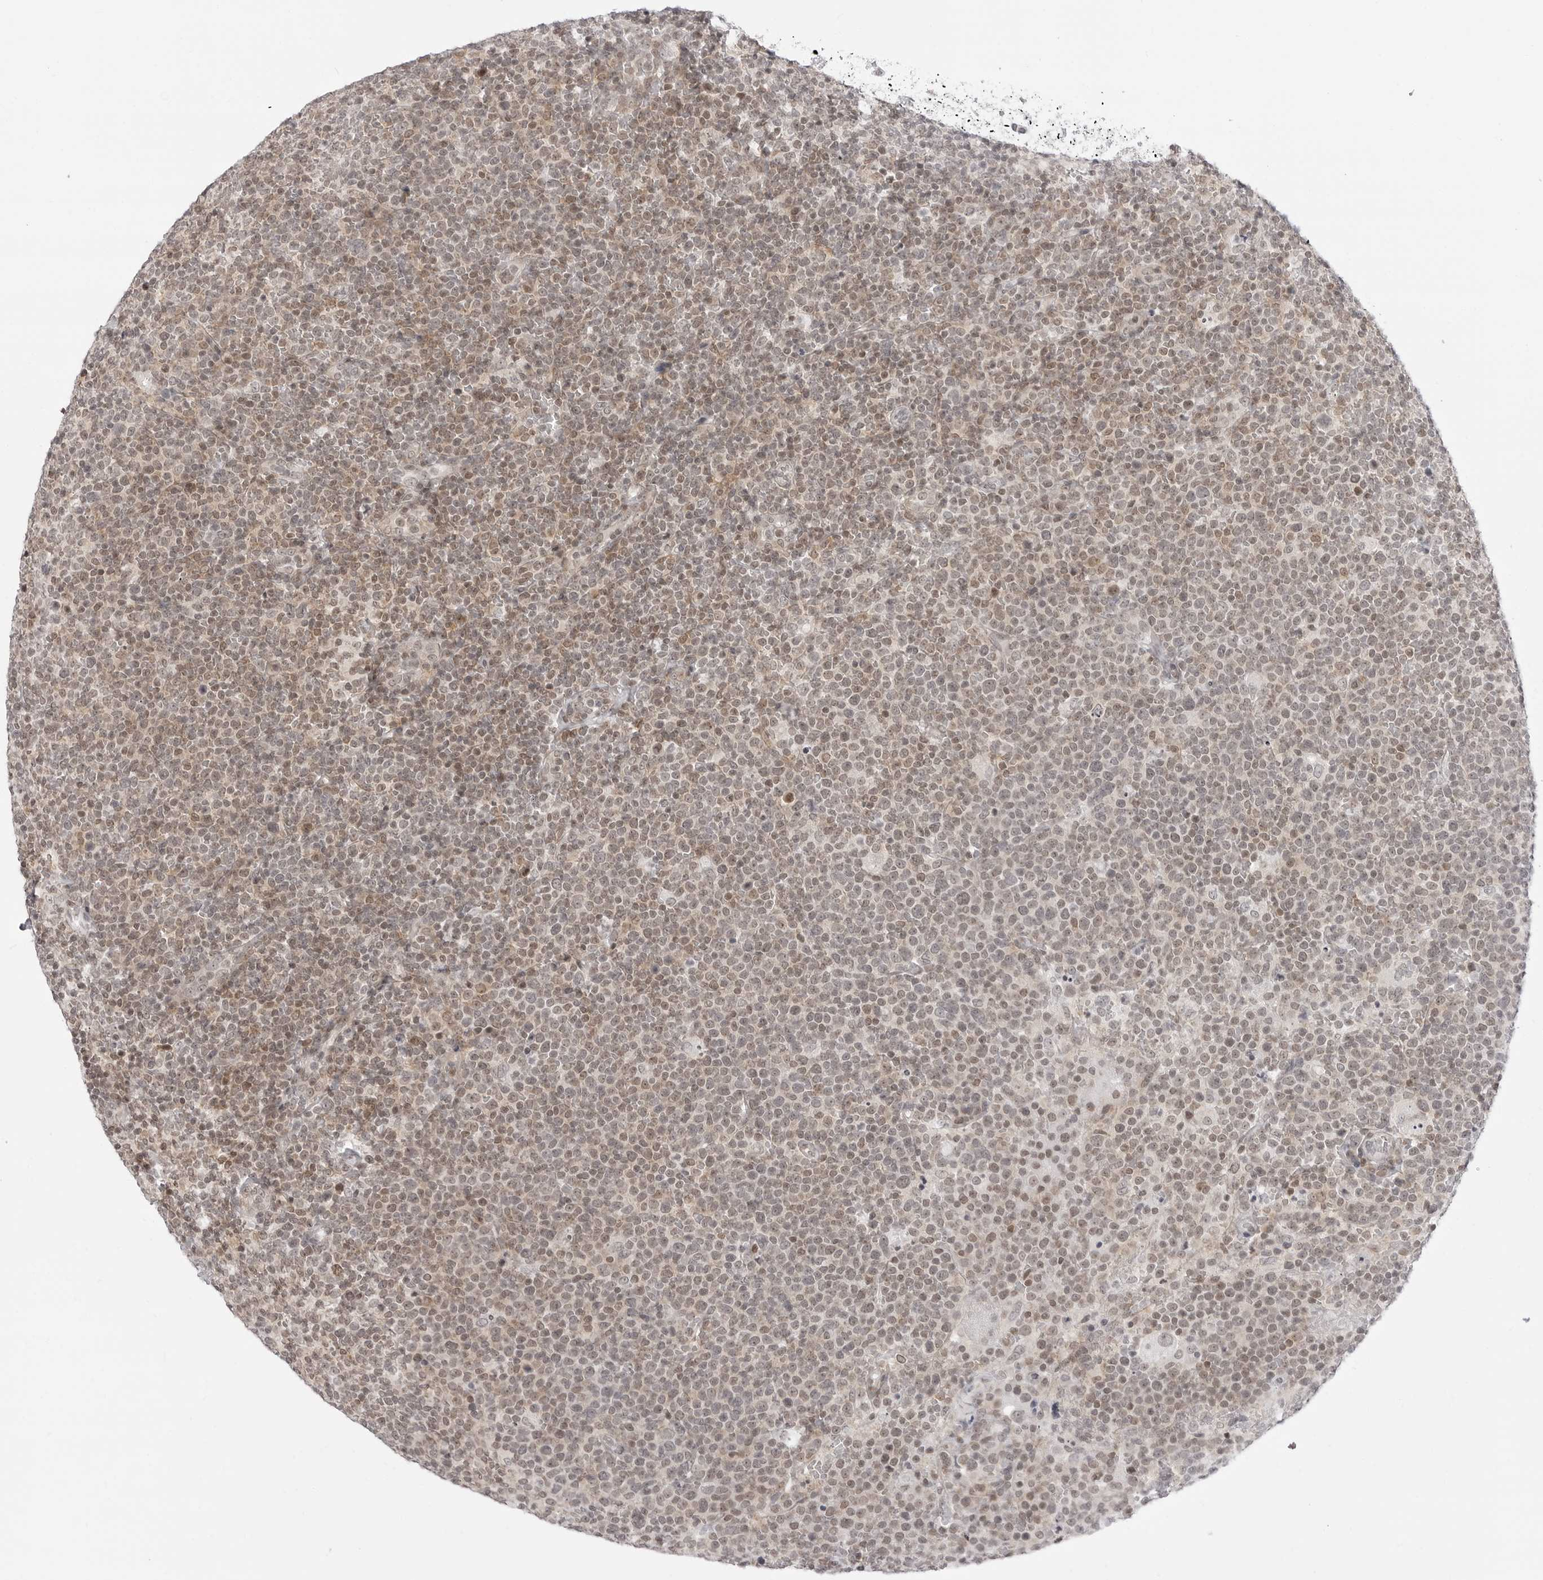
{"staining": {"intensity": "weak", "quantity": "25%-75%", "location": "cytoplasmic/membranous,nuclear"}, "tissue": "lymphoma", "cell_type": "Tumor cells", "image_type": "cancer", "snomed": [{"axis": "morphology", "description": "Malignant lymphoma, non-Hodgkin's type, High grade"}, {"axis": "topography", "description": "Lymph node"}], "caption": "The histopathology image displays staining of high-grade malignant lymphoma, non-Hodgkin's type, revealing weak cytoplasmic/membranous and nuclear protein staining (brown color) within tumor cells. The staining is performed using DAB brown chromogen to label protein expression. The nuclei are counter-stained blue using hematoxylin.", "gene": "PPP2R5C", "patient": {"sex": "male", "age": 61}}